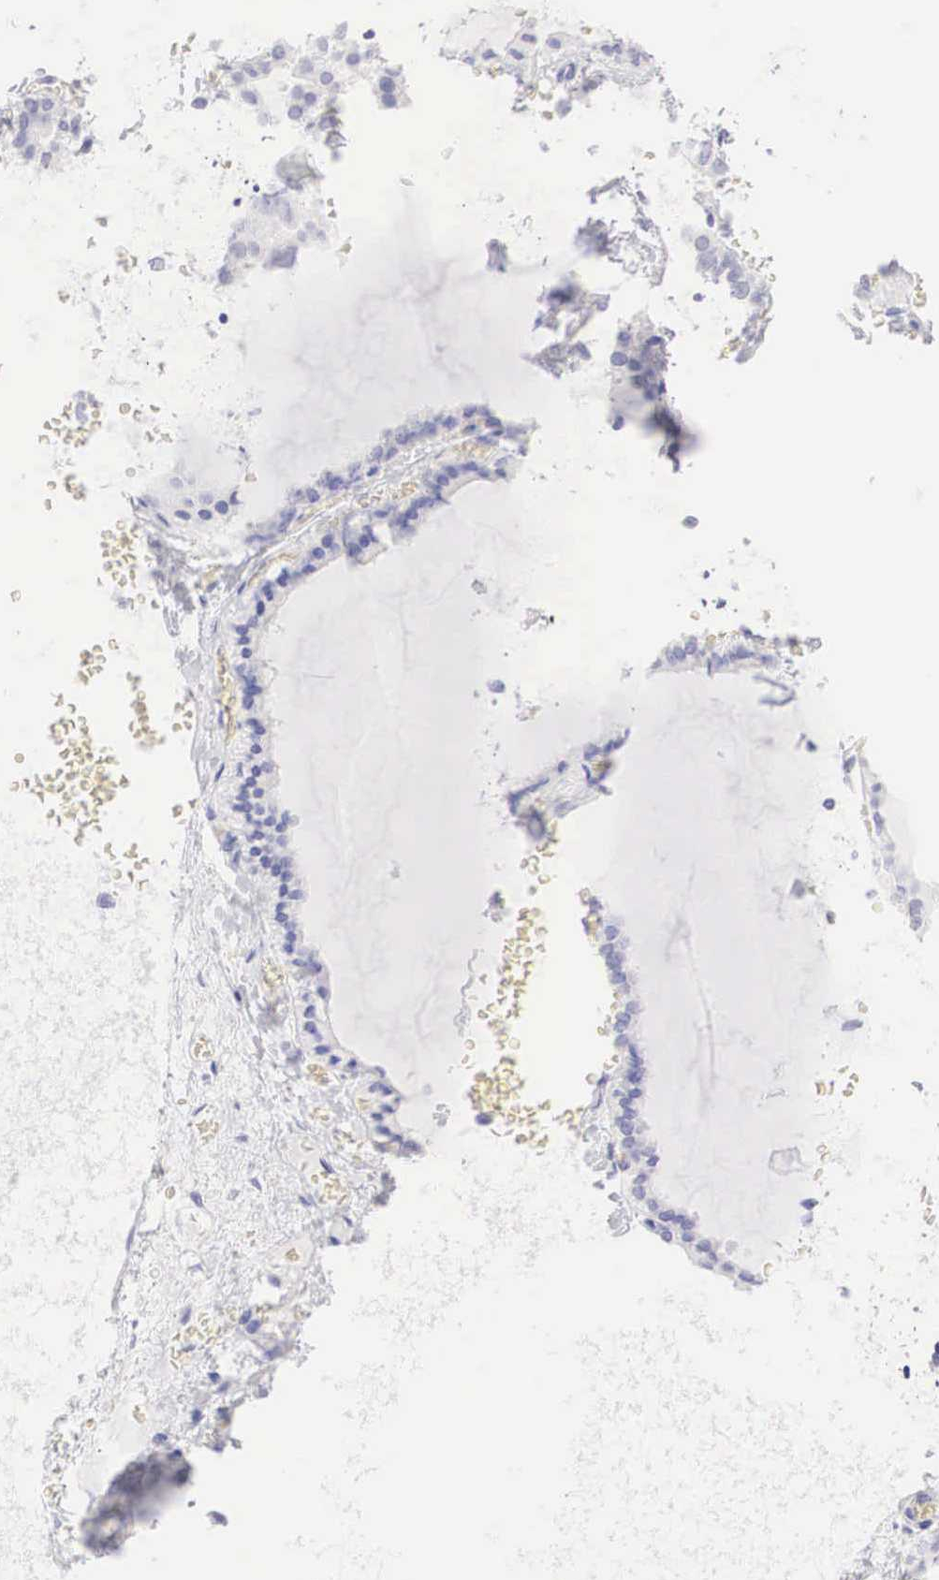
{"staining": {"intensity": "negative", "quantity": "none", "location": "none"}, "tissue": "thyroid gland", "cell_type": "Glandular cells", "image_type": "normal", "snomed": [{"axis": "morphology", "description": "Normal tissue, NOS"}, {"axis": "topography", "description": "Thyroid gland"}], "caption": "Glandular cells show no significant protein positivity in benign thyroid gland. (DAB IHC visualized using brightfield microscopy, high magnification).", "gene": "TYR", "patient": {"sex": "female", "age": 55}}